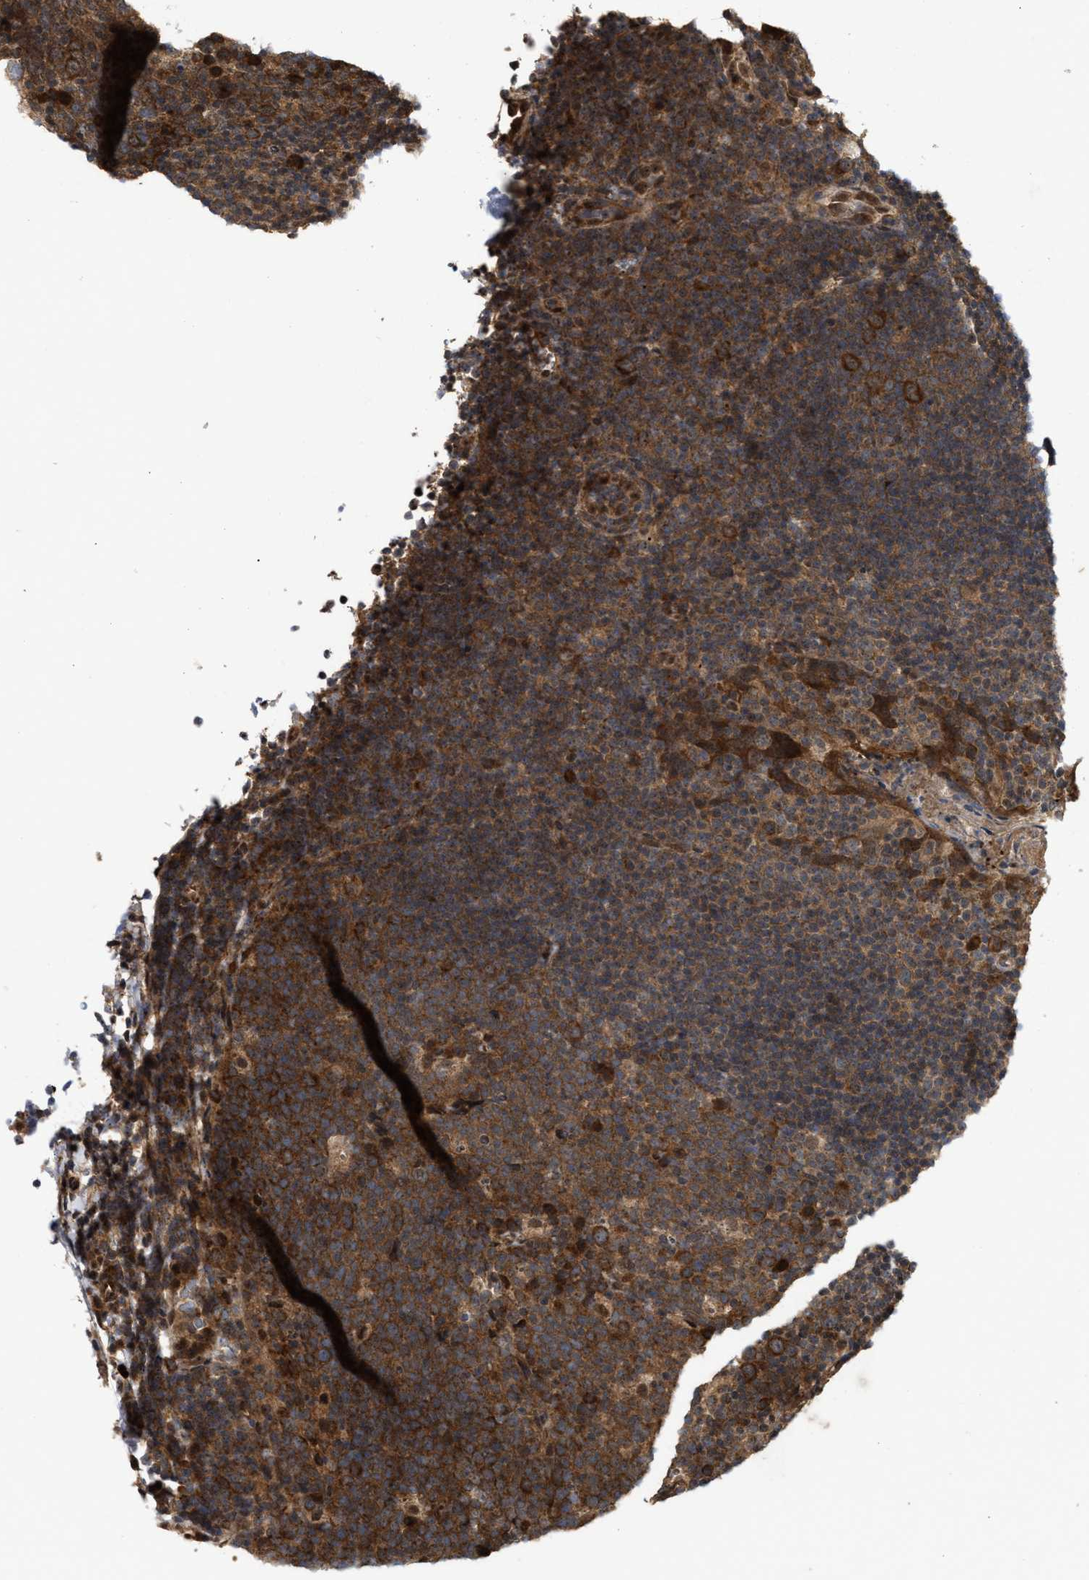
{"staining": {"intensity": "moderate", "quantity": ">75%", "location": "cytoplasmic/membranous"}, "tissue": "tonsil", "cell_type": "Germinal center cells", "image_type": "normal", "snomed": [{"axis": "morphology", "description": "Normal tissue, NOS"}, {"axis": "topography", "description": "Tonsil"}], "caption": "Moderate cytoplasmic/membranous expression is identified in about >75% of germinal center cells in unremarkable tonsil.", "gene": "CFLAR", "patient": {"sex": "male", "age": 17}}